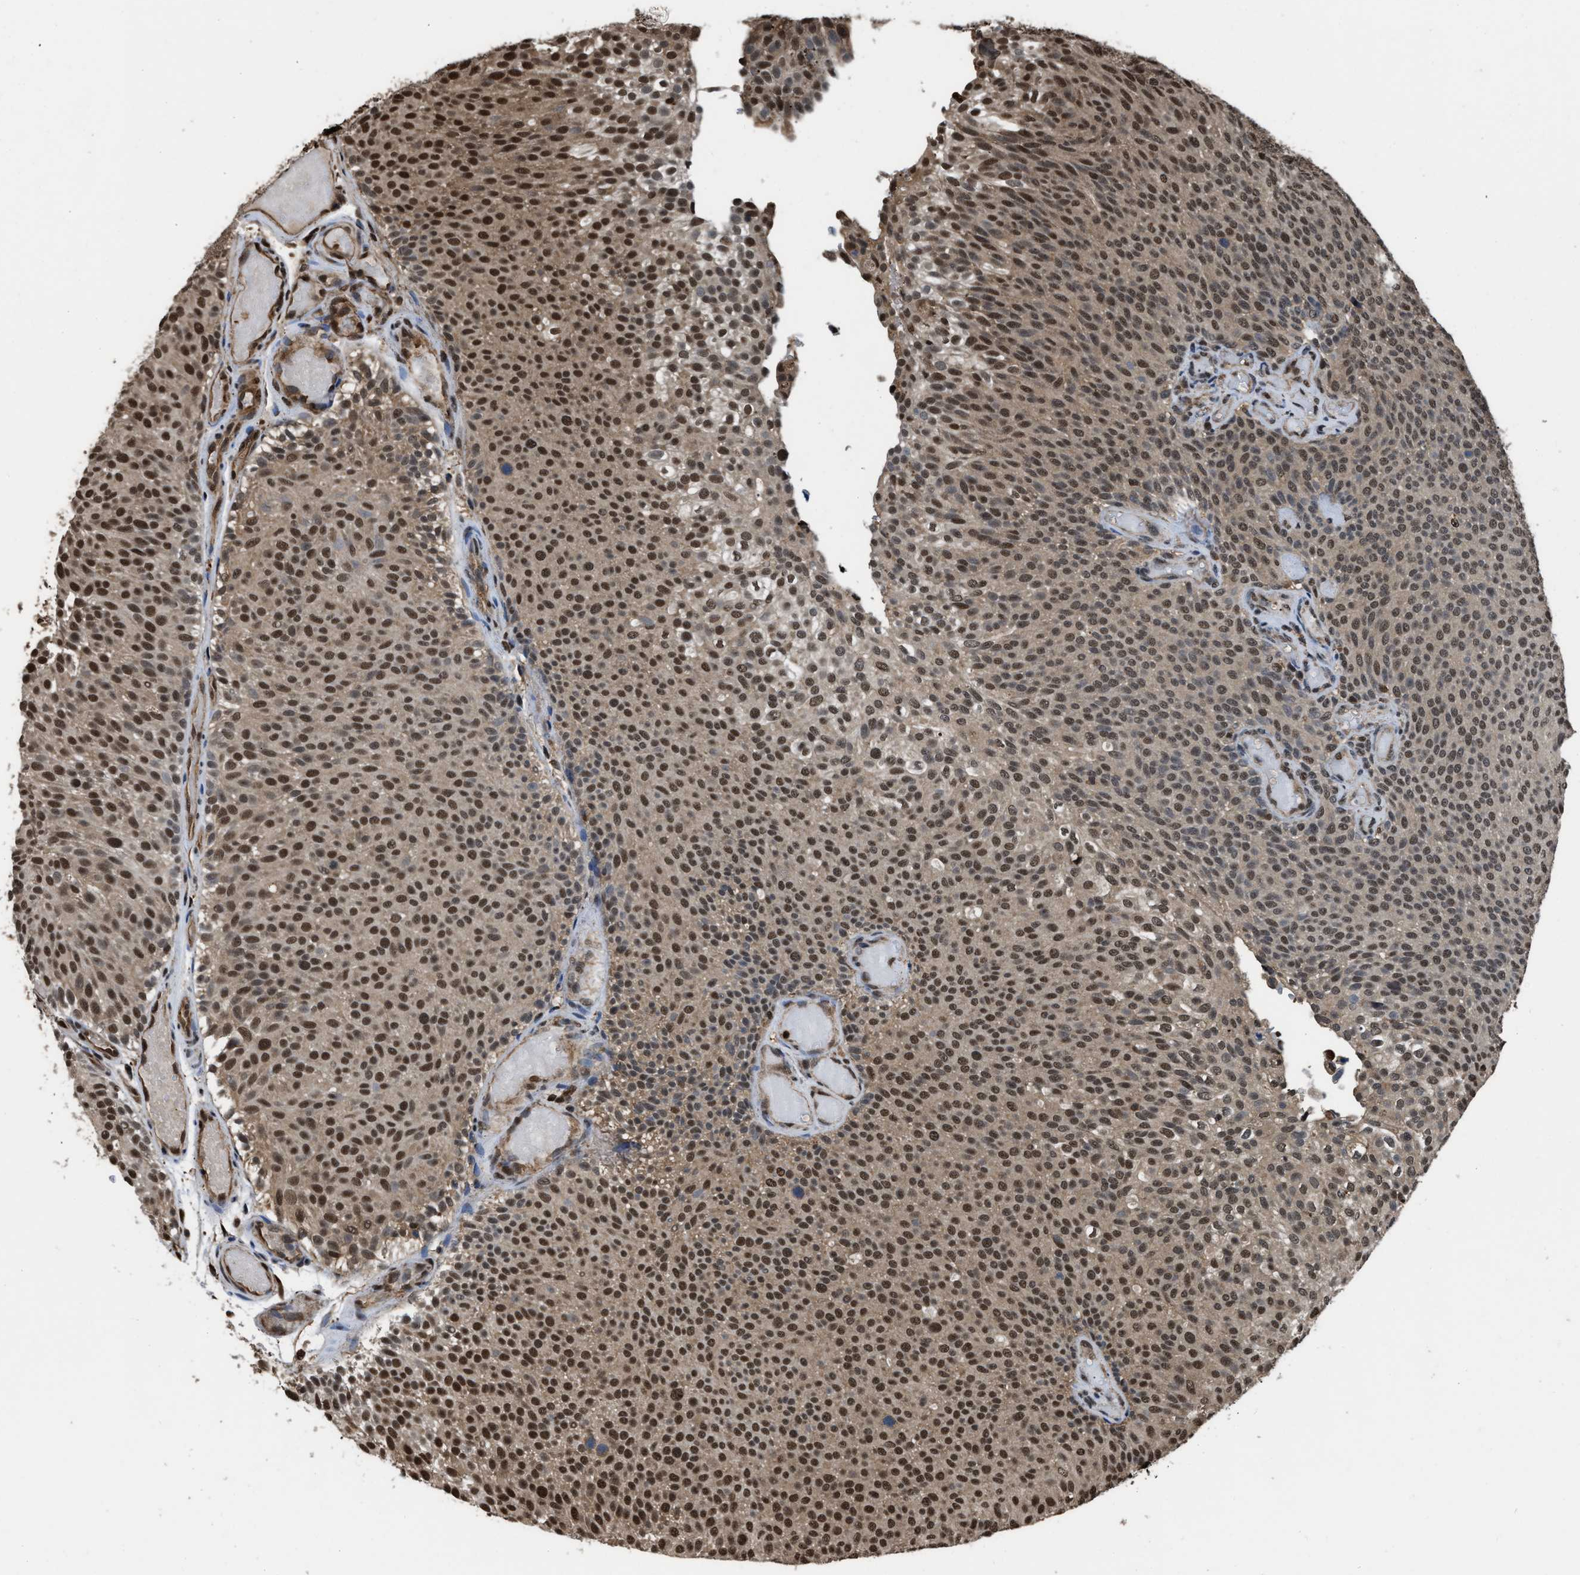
{"staining": {"intensity": "moderate", "quantity": ">75%", "location": "cytoplasmic/membranous,nuclear"}, "tissue": "urothelial cancer", "cell_type": "Tumor cells", "image_type": "cancer", "snomed": [{"axis": "morphology", "description": "Urothelial carcinoma, Low grade"}, {"axis": "topography", "description": "Urinary bladder"}], "caption": "Urothelial carcinoma (low-grade) was stained to show a protein in brown. There is medium levels of moderate cytoplasmic/membranous and nuclear expression in approximately >75% of tumor cells. The staining was performed using DAB (3,3'-diaminobenzidine), with brown indicating positive protein expression. Nuclei are stained blue with hematoxylin.", "gene": "FNTA", "patient": {"sex": "male", "age": 78}}